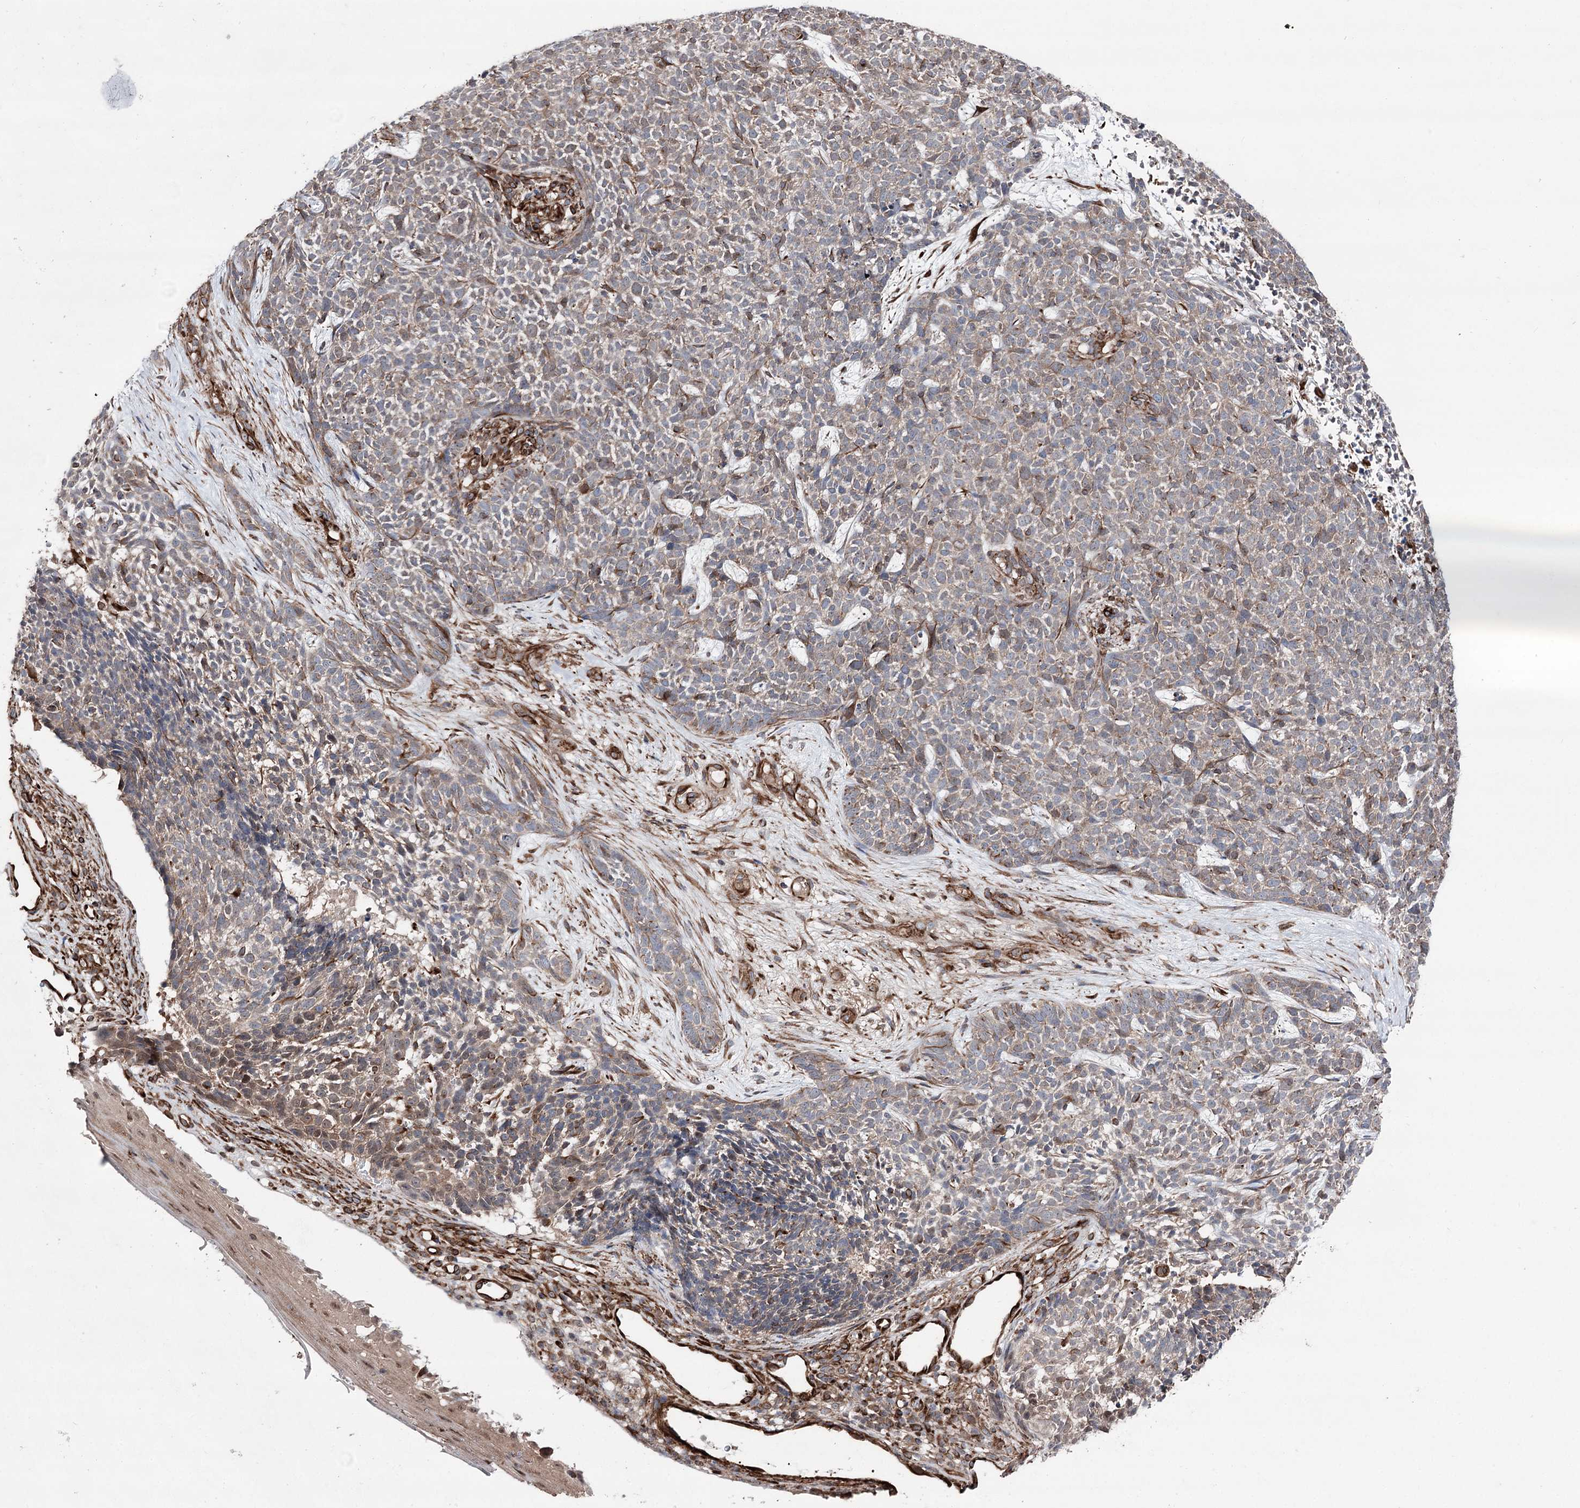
{"staining": {"intensity": "weak", "quantity": "25%-75%", "location": "cytoplasmic/membranous"}, "tissue": "skin cancer", "cell_type": "Tumor cells", "image_type": "cancer", "snomed": [{"axis": "morphology", "description": "Basal cell carcinoma"}, {"axis": "topography", "description": "Skin"}], "caption": "A brown stain labels weak cytoplasmic/membranous staining of a protein in human skin basal cell carcinoma tumor cells.", "gene": "MIB1", "patient": {"sex": "female", "age": 84}}